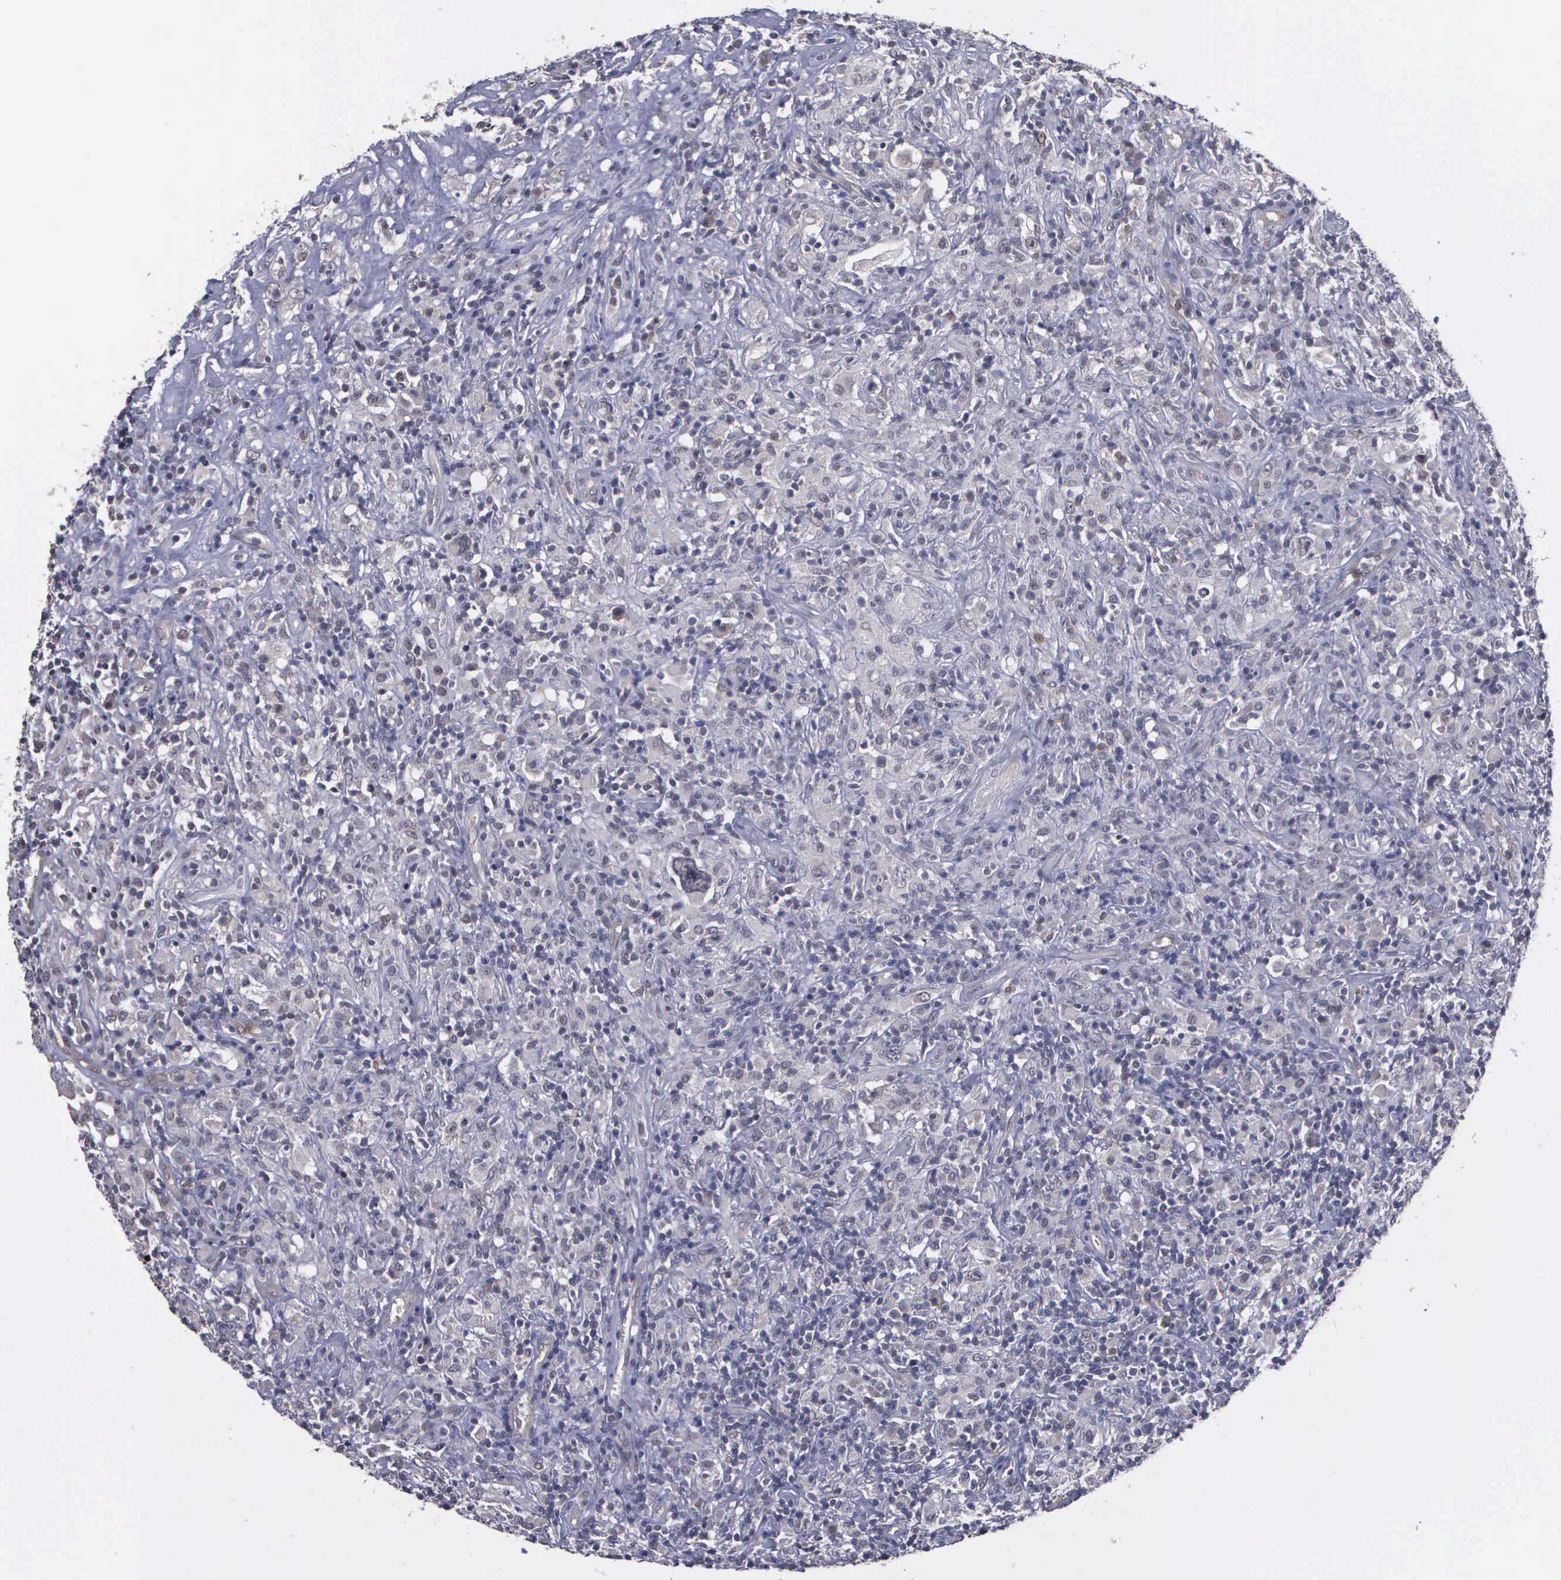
{"staining": {"intensity": "weak", "quantity": "<25%", "location": "cytoplasmic/membranous"}, "tissue": "lymphoma", "cell_type": "Tumor cells", "image_type": "cancer", "snomed": [{"axis": "morphology", "description": "Hodgkin's disease, NOS"}, {"axis": "topography", "description": "Lymph node"}], "caption": "DAB (3,3'-diaminobenzidine) immunohistochemical staining of lymphoma demonstrates no significant expression in tumor cells. Nuclei are stained in blue.", "gene": "MAP3K9", "patient": {"sex": "male", "age": 46}}